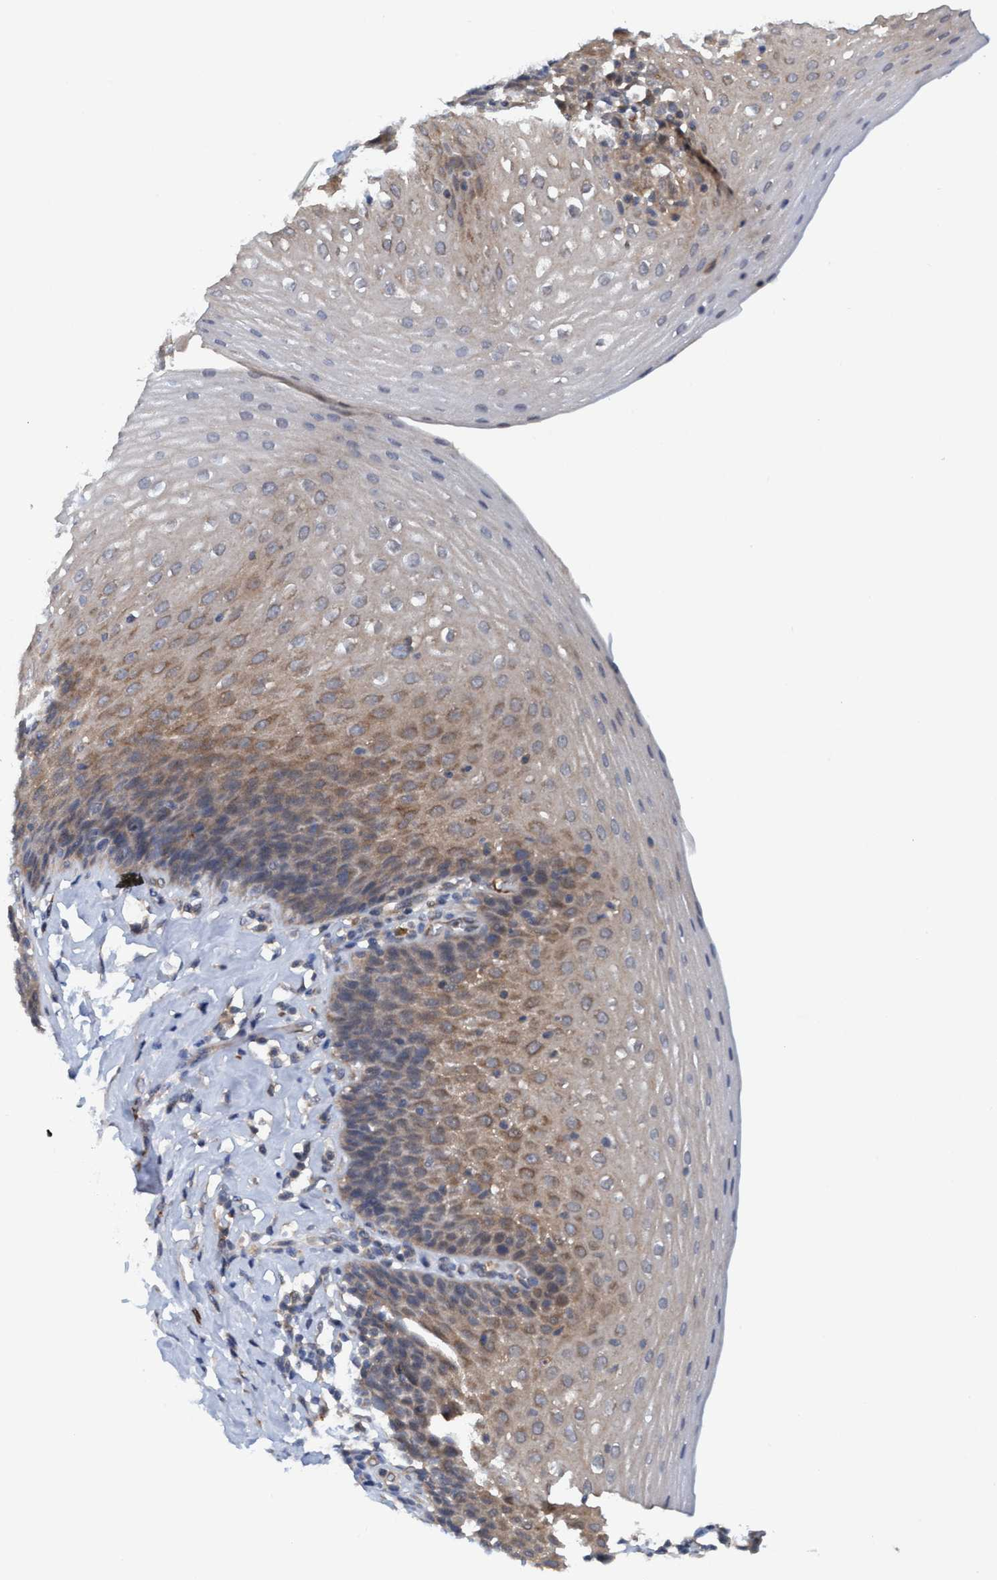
{"staining": {"intensity": "moderate", "quantity": "25%-75%", "location": "cytoplasmic/membranous"}, "tissue": "esophagus", "cell_type": "Squamous epithelial cells", "image_type": "normal", "snomed": [{"axis": "morphology", "description": "Normal tissue, NOS"}, {"axis": "topography", "description": "Esophagus"}], "caption": "Immunohistochemistry histopathology image of benign esophagus: human esophagus stained using immunohistochemistry reveals medium levels of moderate protein expression localized specifically in the cytoplasmic/membranous of squamous epithelial cells, appearing as a cytoplasmic/membranous brown color.", "gene": "TRIM65", "patient": {"sex": "female", "age": 61}}